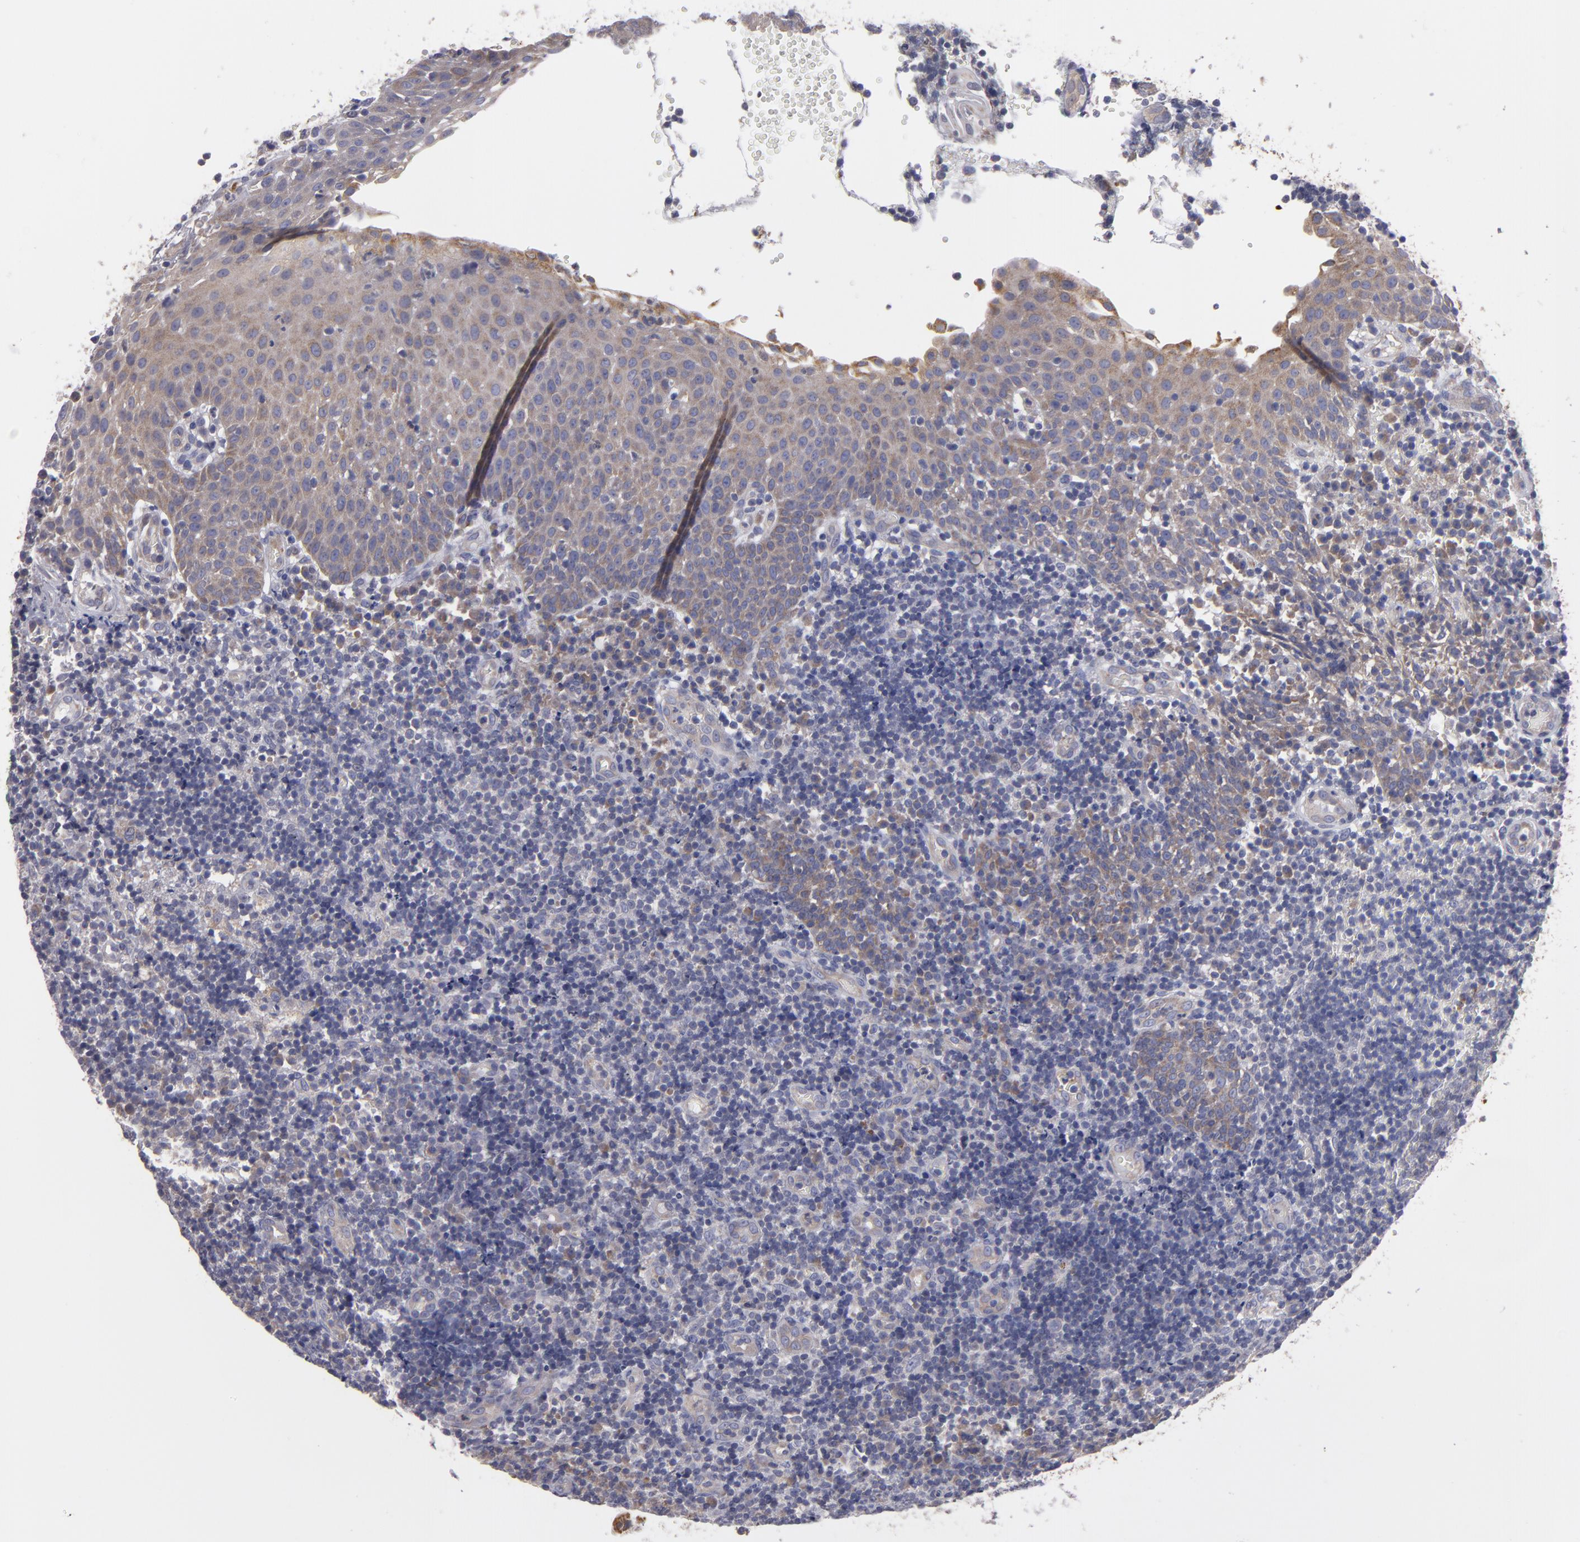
{"staining": {"intensity": "weak", "quantity": "25%-75%", "location": "cytoplasmic/membranous"}, "tissue": "tonsil", "cell_type": "Germinal center cells", "image_type": "normal", "snomed": [{"axis": "morphology", "description": "Normal tissue, NOS"}, {"axis": "topography", "description": "Tonsil"}], "caption": "Protein staining shows weak cytoplasmic/membranous expression in about 25%-75% of germinal center cells in benign tonsil.", "gene": "SLMAP", "patient": {"sex": "female", "age": 40}}